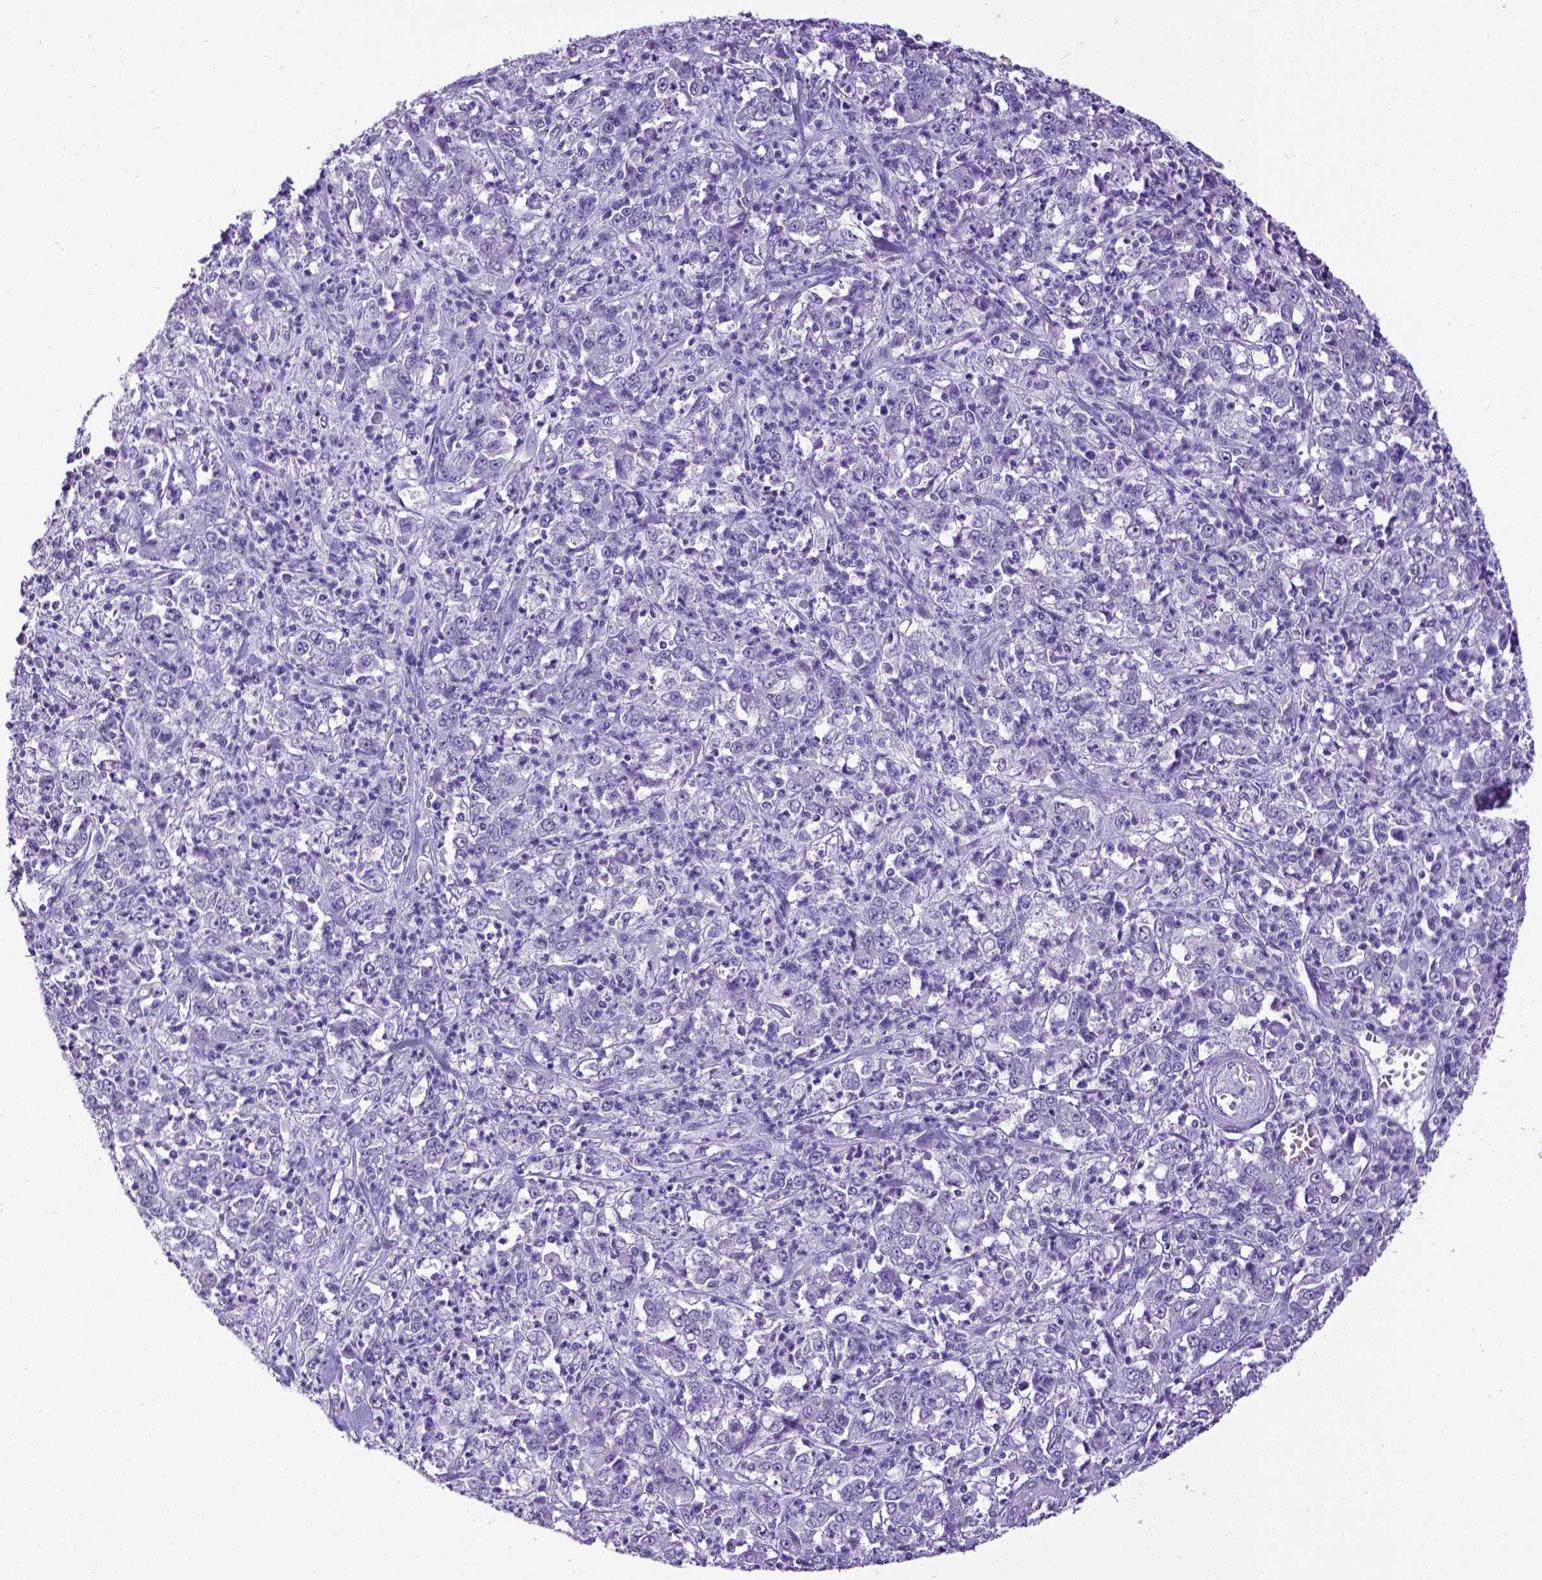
{"staining": {"intensity": "negative", "quantity": "none", "location": "none"}, "tissue": "stomach cancer", "cell_type": "Tumor cells", "image_type": "cancer", "snomed": [{"axis": "morphology", "description": "Adenocarcinoma, NOS"}, {"axis": "topography", "description": "Stomach, lower"}], "caption": "Immunohistochemical staining of human adenocarcinoma (stomach) exhibits no significant staining in tumor cells.", "gene": "ESR1", "patient": {"sex": "female", "age": 71}}